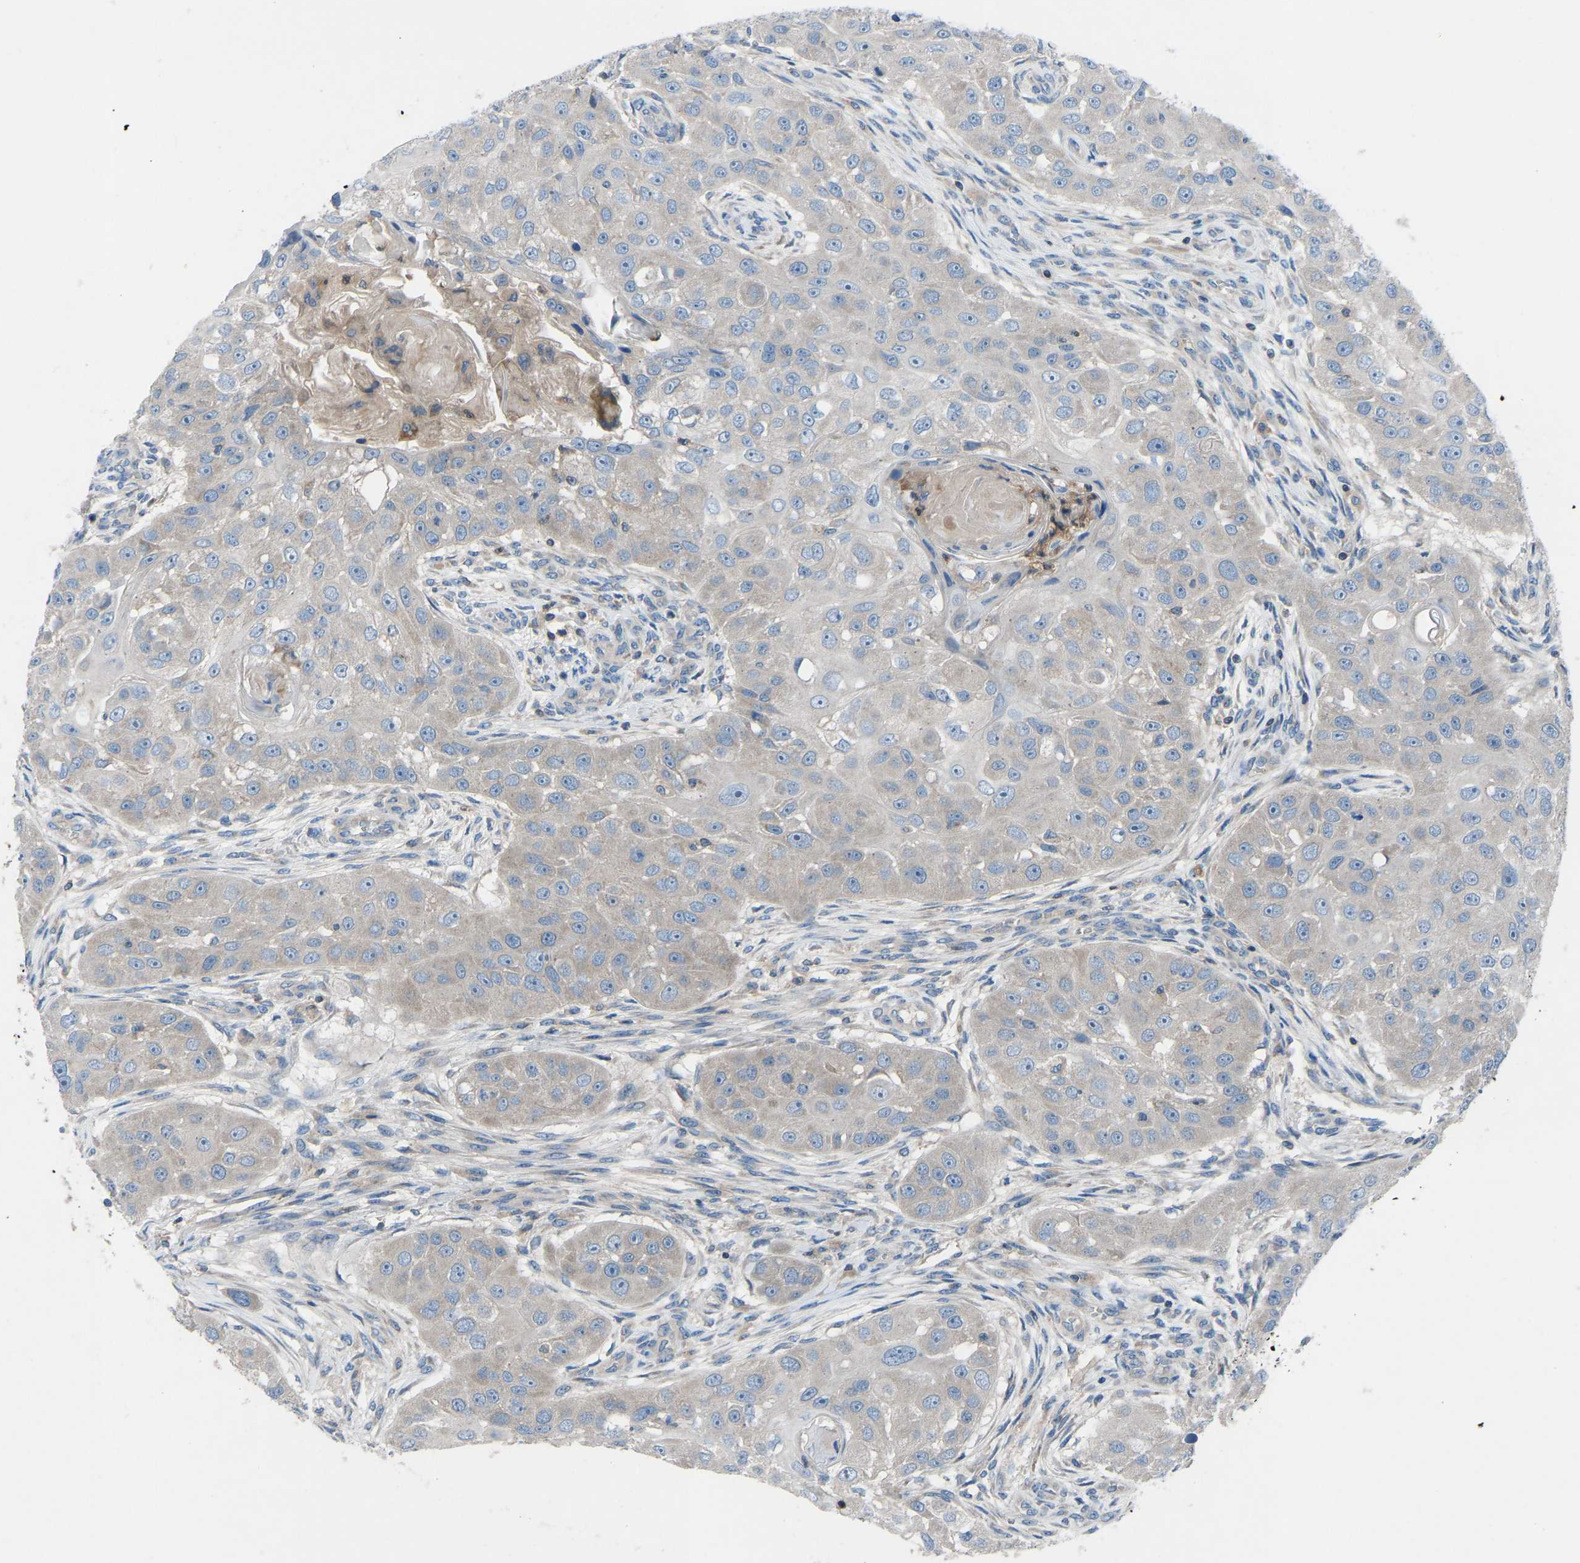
{"staining": {"intensity": "weak", "quantity": "25%-75%", "location": "cytoplasmic/membranous"}, "tissue": "head and neck cancer", "cell_type": "Tumor cells", "image_type": "cancer", "snomed": [{"axis": "morphology", "description": "Normal tissue, NOS"}, {"axis": "morphology", "description": "Squamous cell carcinoma, NOS"}, {"axis": "topography", "description": "Skeletal muscle"}, {"axis": "topography", "description": "Head-Neck"}], "caption": "The image shows staining of squamous cell carcinoma (head and neck), revealing weak cytoplasmic/membranous protein staining (brown color) within tumor cells.", "gene": "GRK6", "patient": {"sex": "male", "age": 51}}